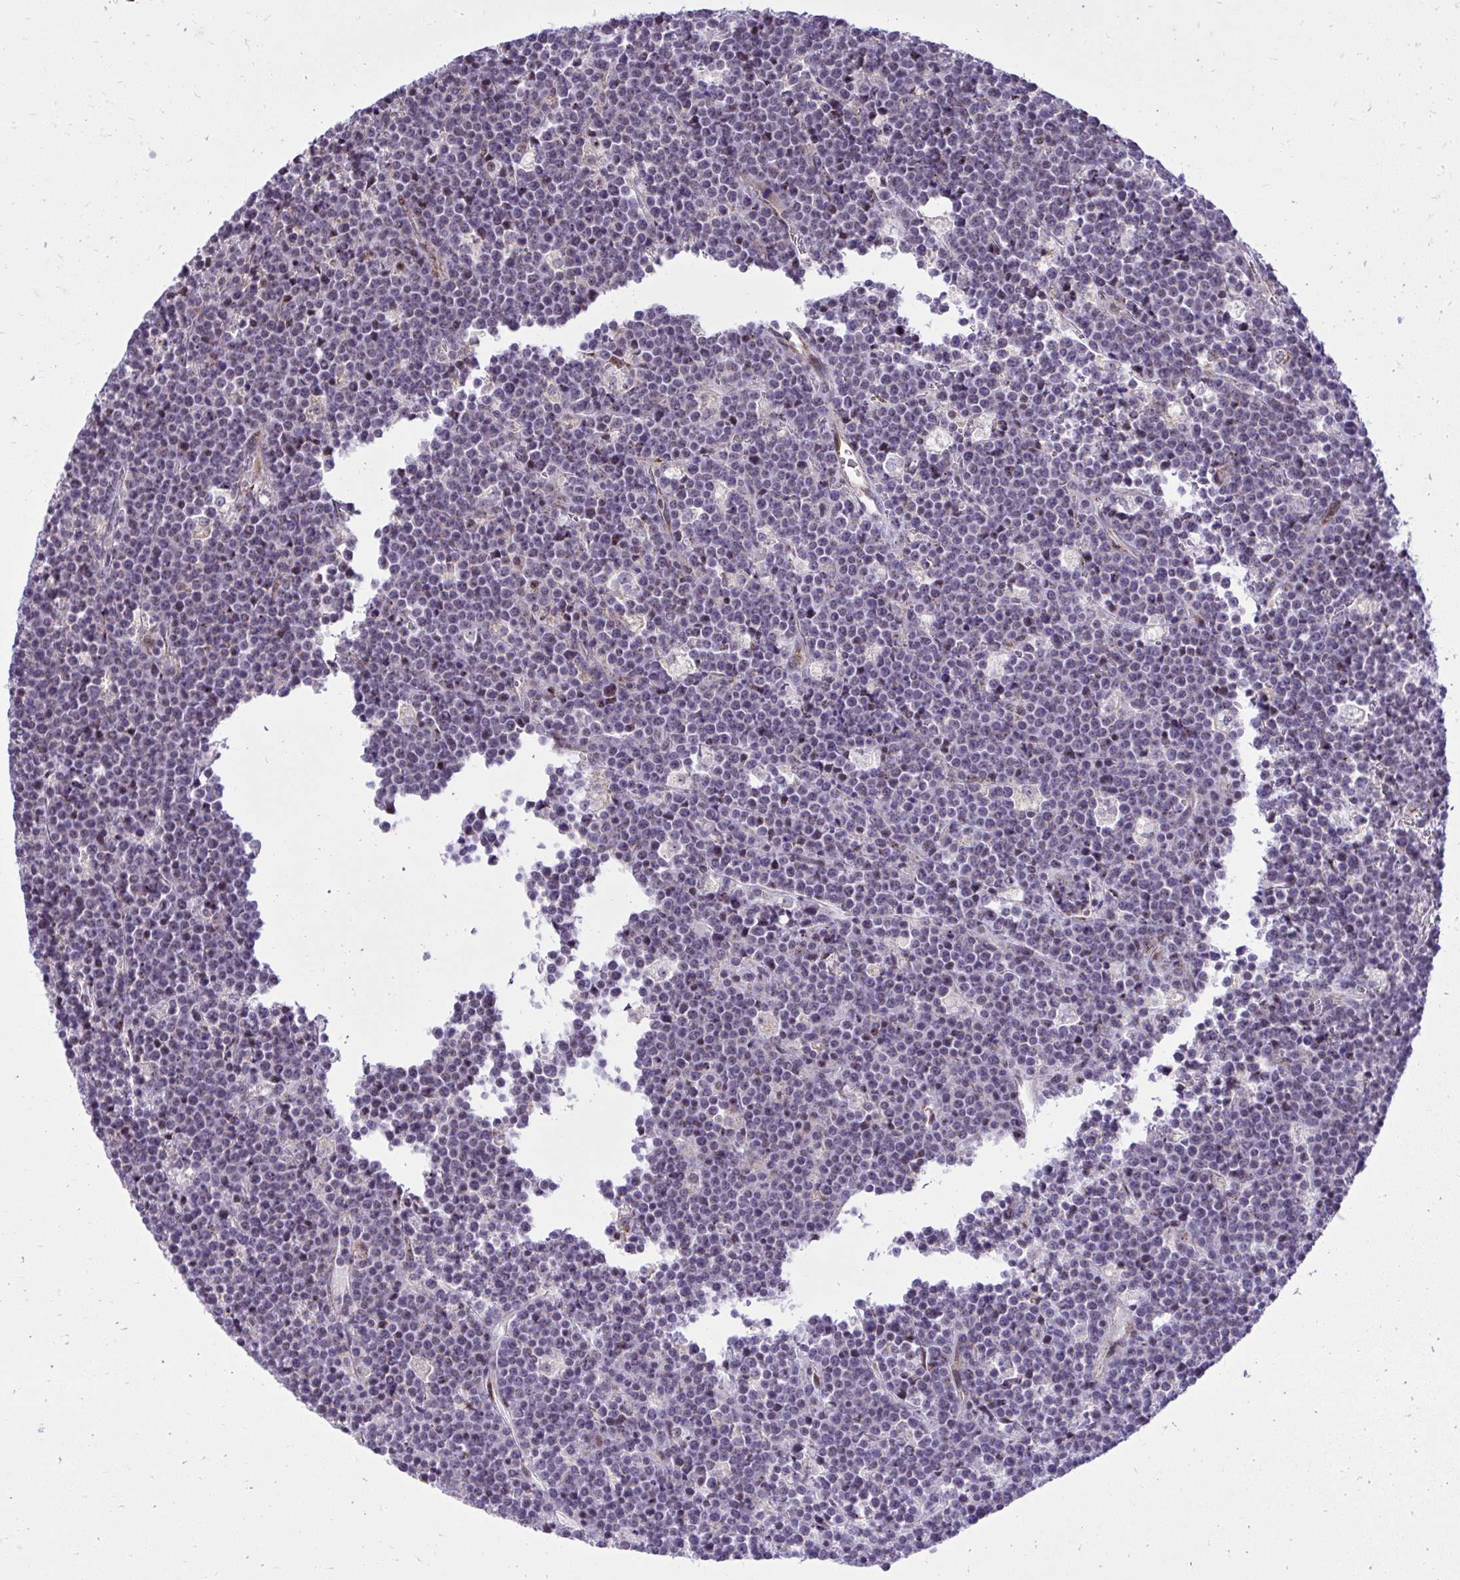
{"staining": {"intensity": "negative", "quantity": "none", "location": "none"}, "tissue": "lymphoma", "cell_type": "Tumor cells", "image_type": "cancer", "snomed": [{"axis": "morphology", "description": "Malignant lymphoma, non-Hodgkin's type, High grade"}, {"axis": "topography", "description": "Ovary"}], "caption": "There is no significant staining in tumor cells of malignant lymphoma, non-Hodgkin's type (high-grade).", "gene": "GPRIN3", "patient": {"sex": "female", "age": 56}}